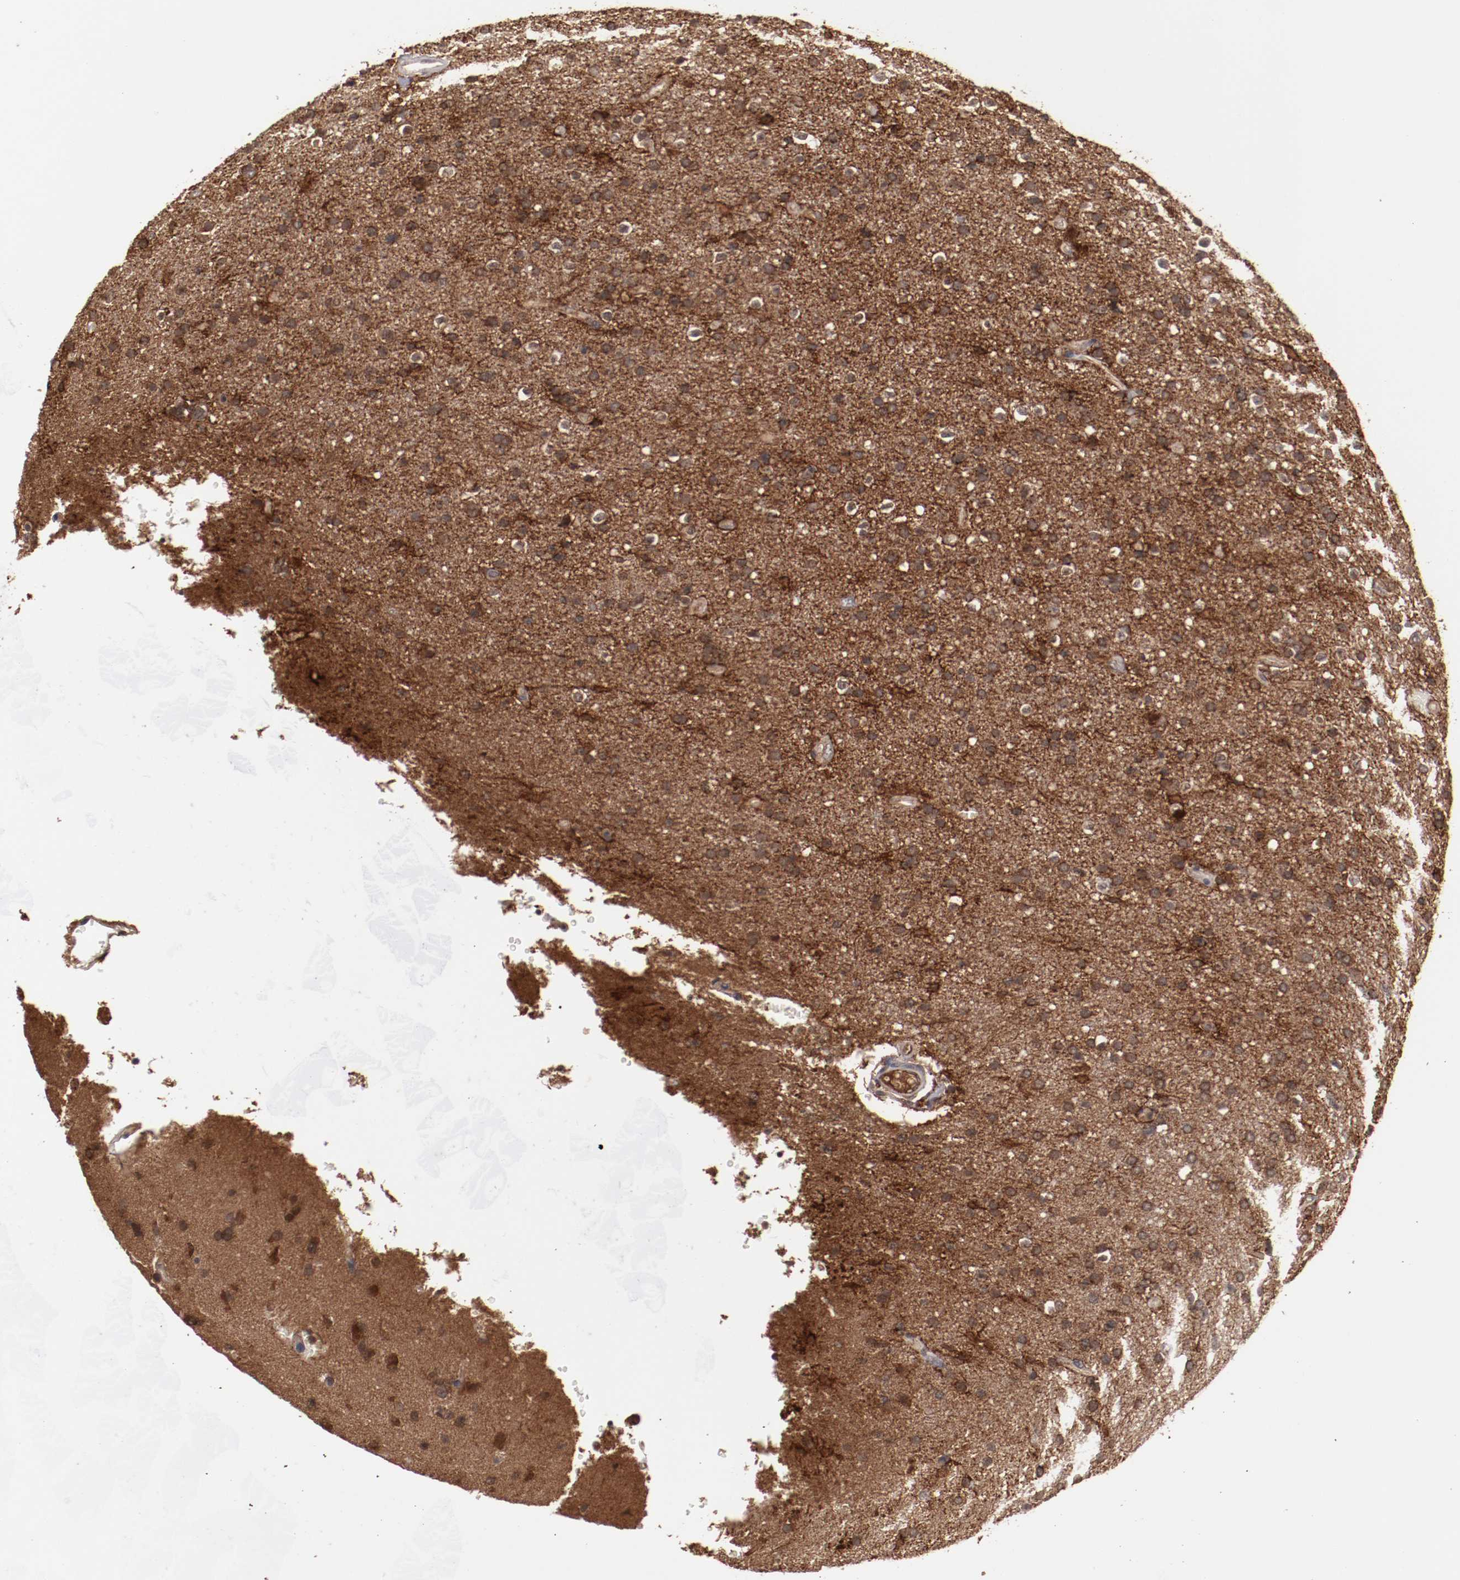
{"staining": {"intensity": "strong", "quantity": ">75%", "location": "cytoplasmic/membranous"}, "tissue": "glioma", "cell_type": "Tumor cells", "image_type": "cancer", "snomed": [{"axis": "morphology", "description": "Glioma, malignant, High grade"}, {"axis": "topography", "description": "Brain"}], "caption": "An image of malignant high-grade glioma stained for a protein reveals strong cytoplasmic/membranous brown staining in tumor cells.", "gene": "TENM1", "patient": {"sex": "male", "age": 33}}